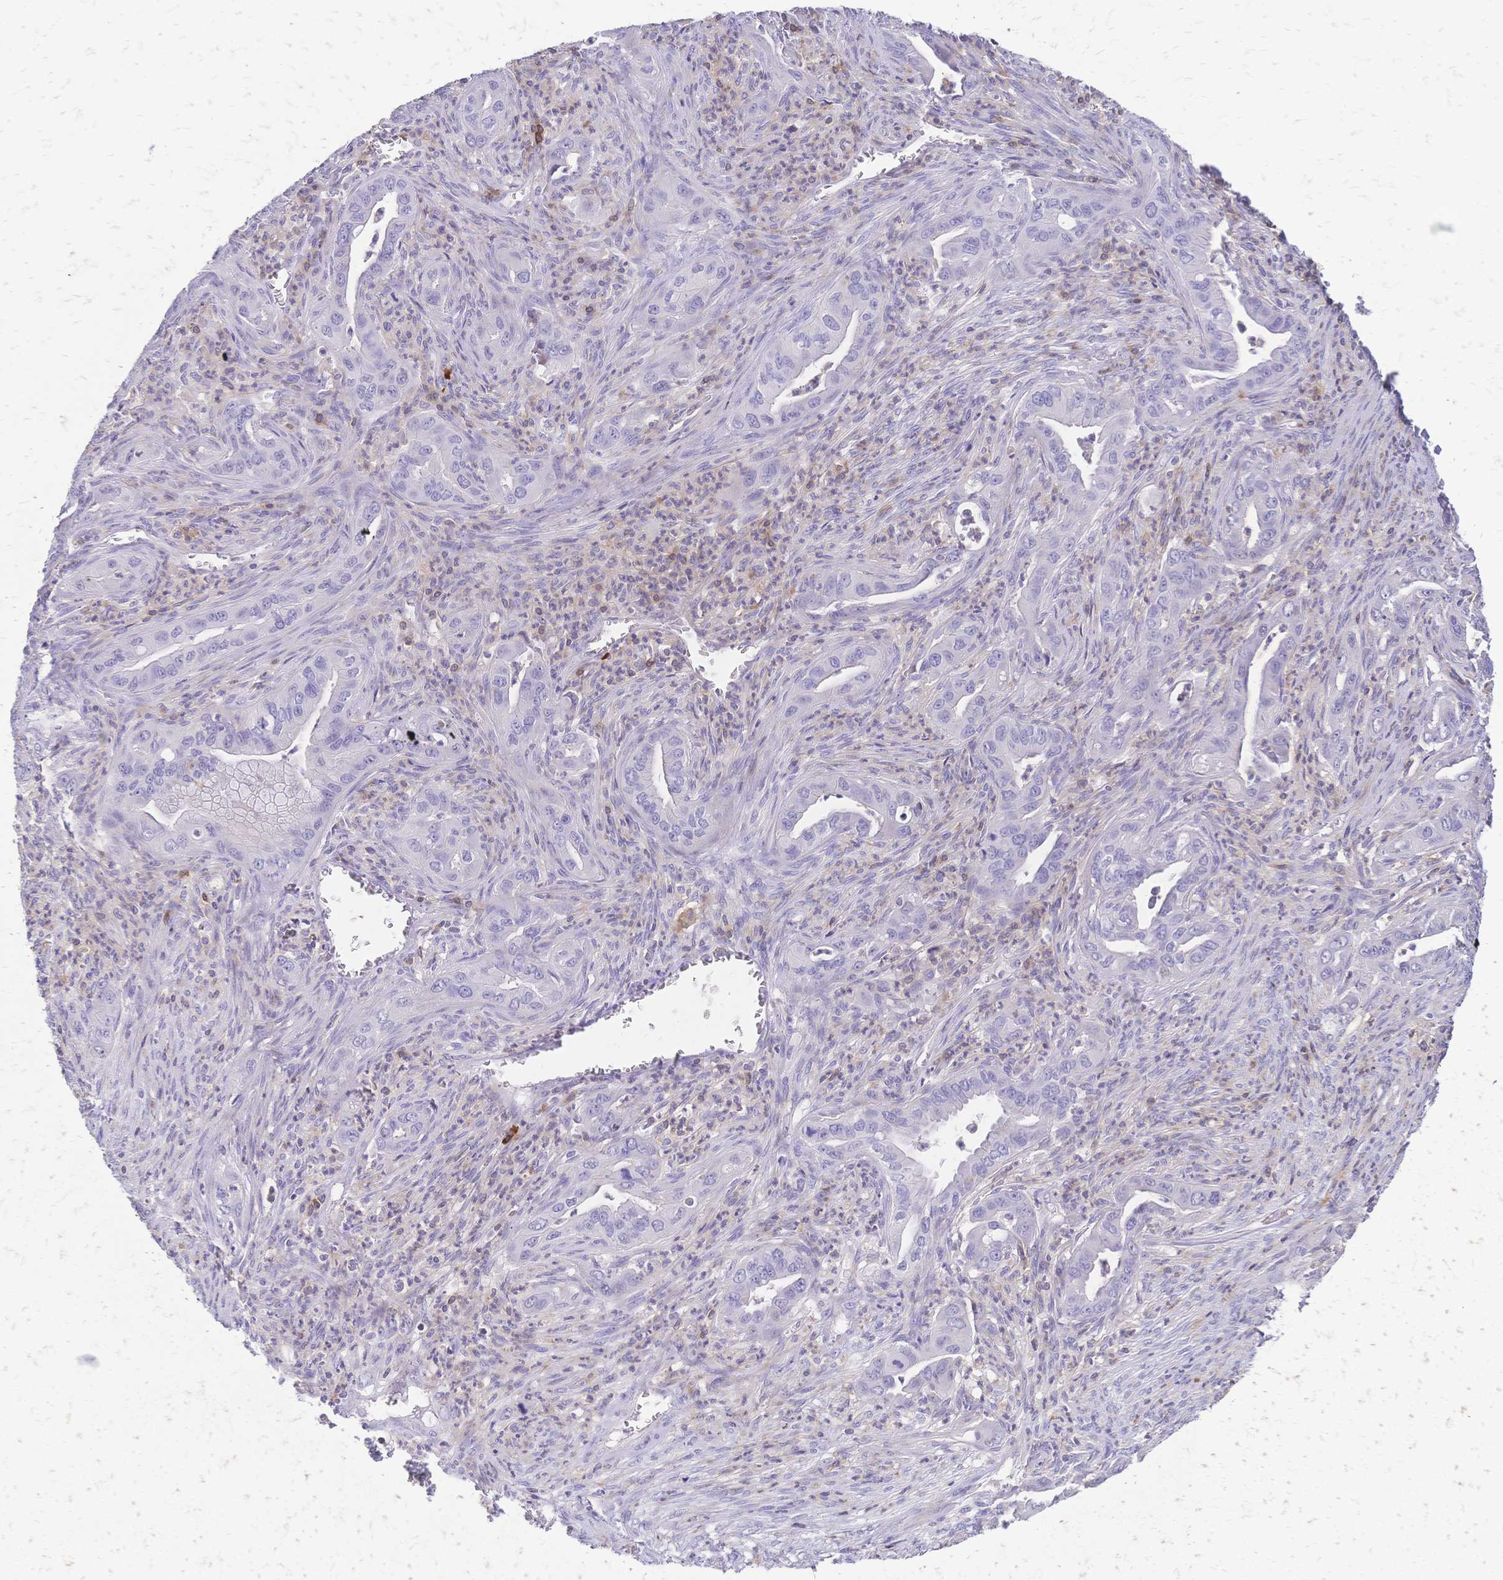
{"staining": {"intensity": "negative", "quantity": "none", "location": "none"}, "tissue": "lung cancer", "cell_type": "Tumor cells", "image_type": "cancer", "snomed": [{"axis": "morphology", "description": "Adenocarcinoma, NOS"}, {"axis": "topography", "description": "Lung"}], "caption": "The photomicrograph displays no significant positivity in tumor cells of lung cancer.", "gene": "IL2RA", "patient": {"sex": "male", "age": 65}}